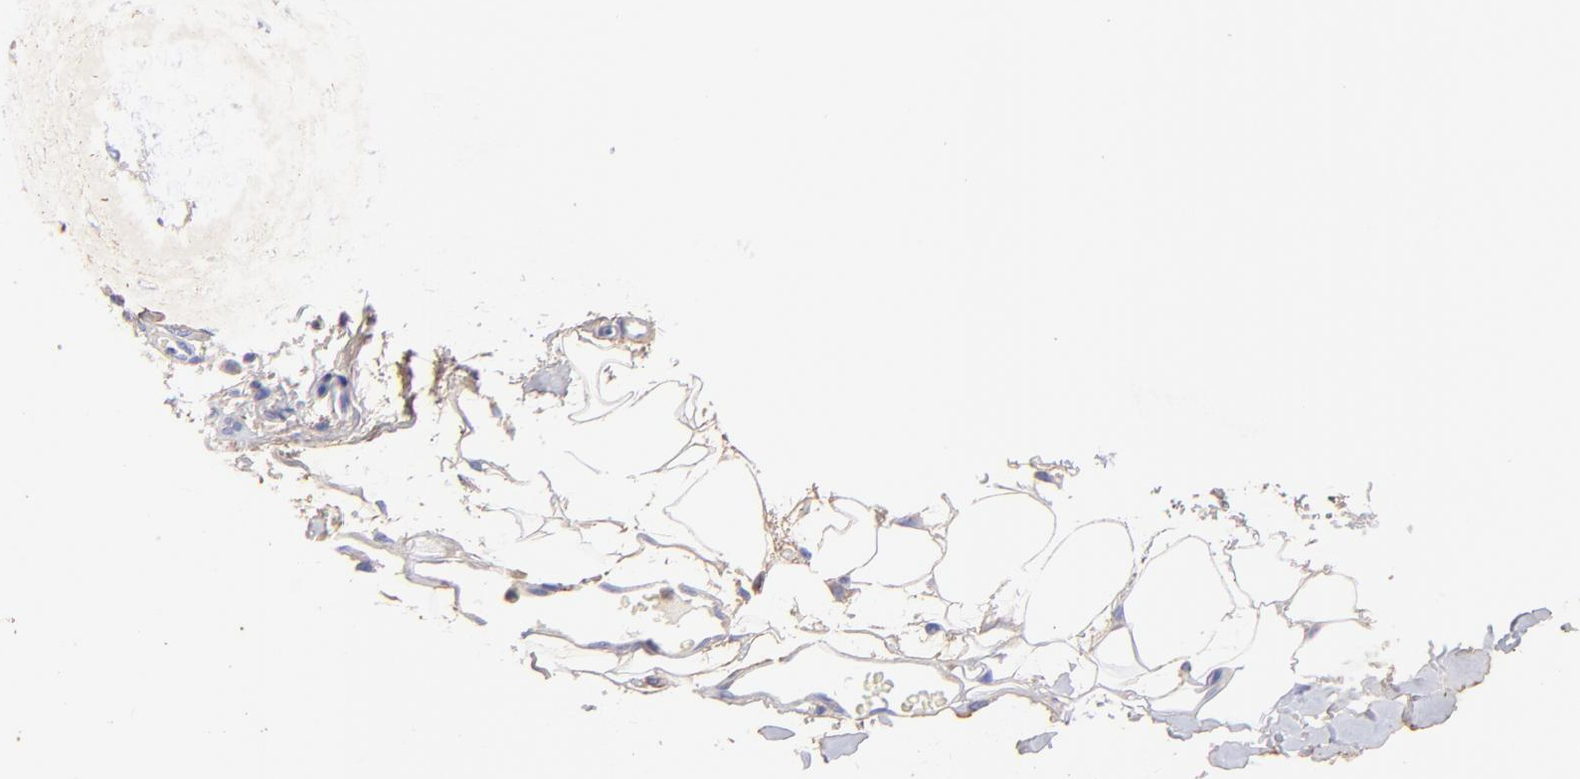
{"staining": {"intensity": "weak", "quantity": "<25%", "location": "cytoplasmic/membranous"}, "tissue": "skin cancer", "cell_type": "Tumor cells", "image_type": "cancer", "snomed": [{"axis": "morphology", "description": "Normal tissue, NOS"}, {"axis": "morphology", "description": "Basal cell carcinoma"}, {"axis": "topography", "description": "Skin"}], "caption": "The IHC micrograph has no significant expression in tumor cells of basal cell carcinoma (skin) tissue.", "gene": "BGN", "patient": {"sex": "female", "age": 71}}